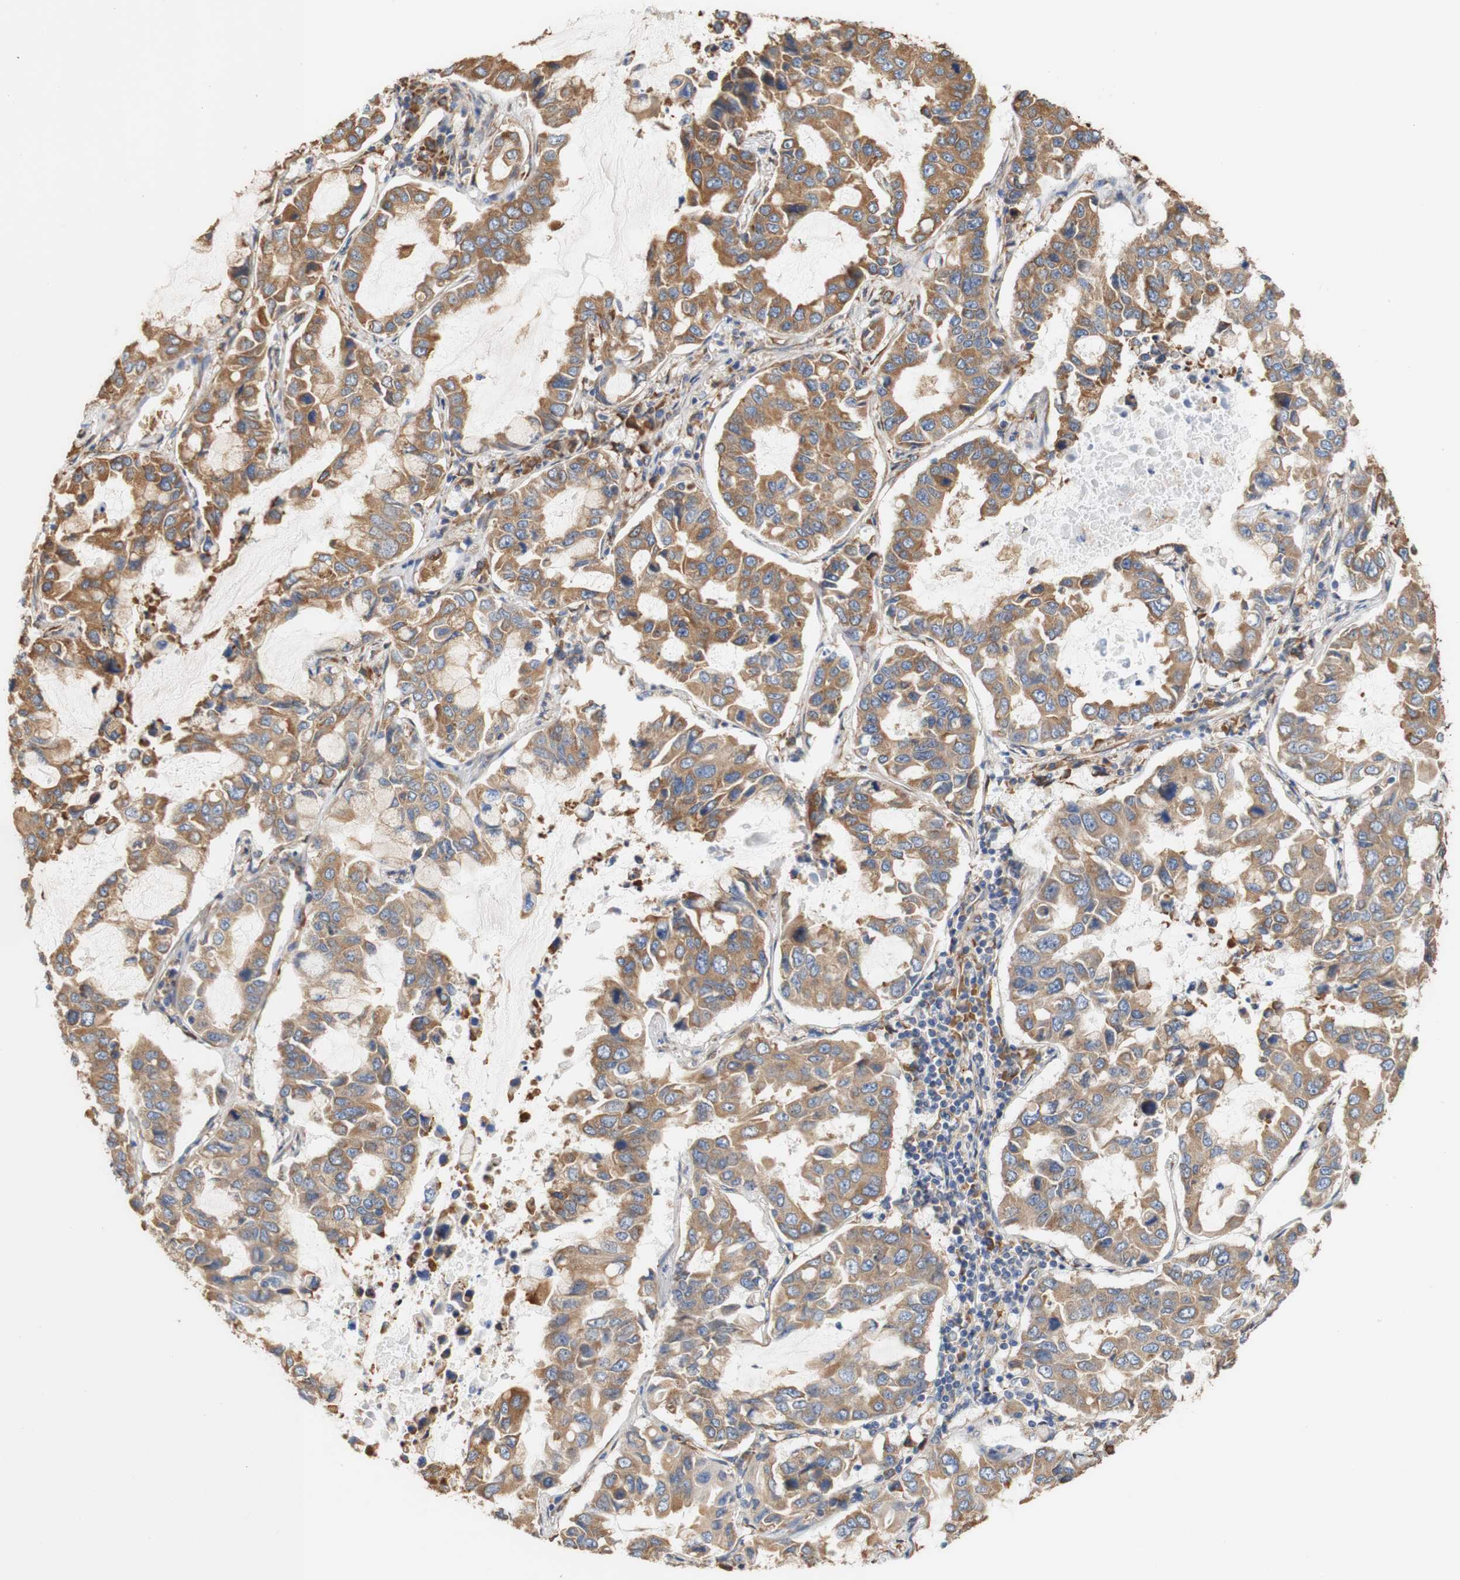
{"staining": {"intensity": "moderate", "quantity": ">75%", "location": "cytoplasmic/membranous"}, "tissue": "lung cancer", "cell_type": "Tumor cells", "image_type": "cancer", "snomed": [{"axis": "morphology", "description": "Adenocarcinoma, NOS"}, {"axis": "topography", "description": "Lung"}], "caption": "Adenocarcinoma (lung) stained with IHC reveals moderate cytoplasmic/membranous positivity in about >75% of tumor cells.", "gene": "EIF2AK4", "patient": {"sex": "male", "age": 64}}